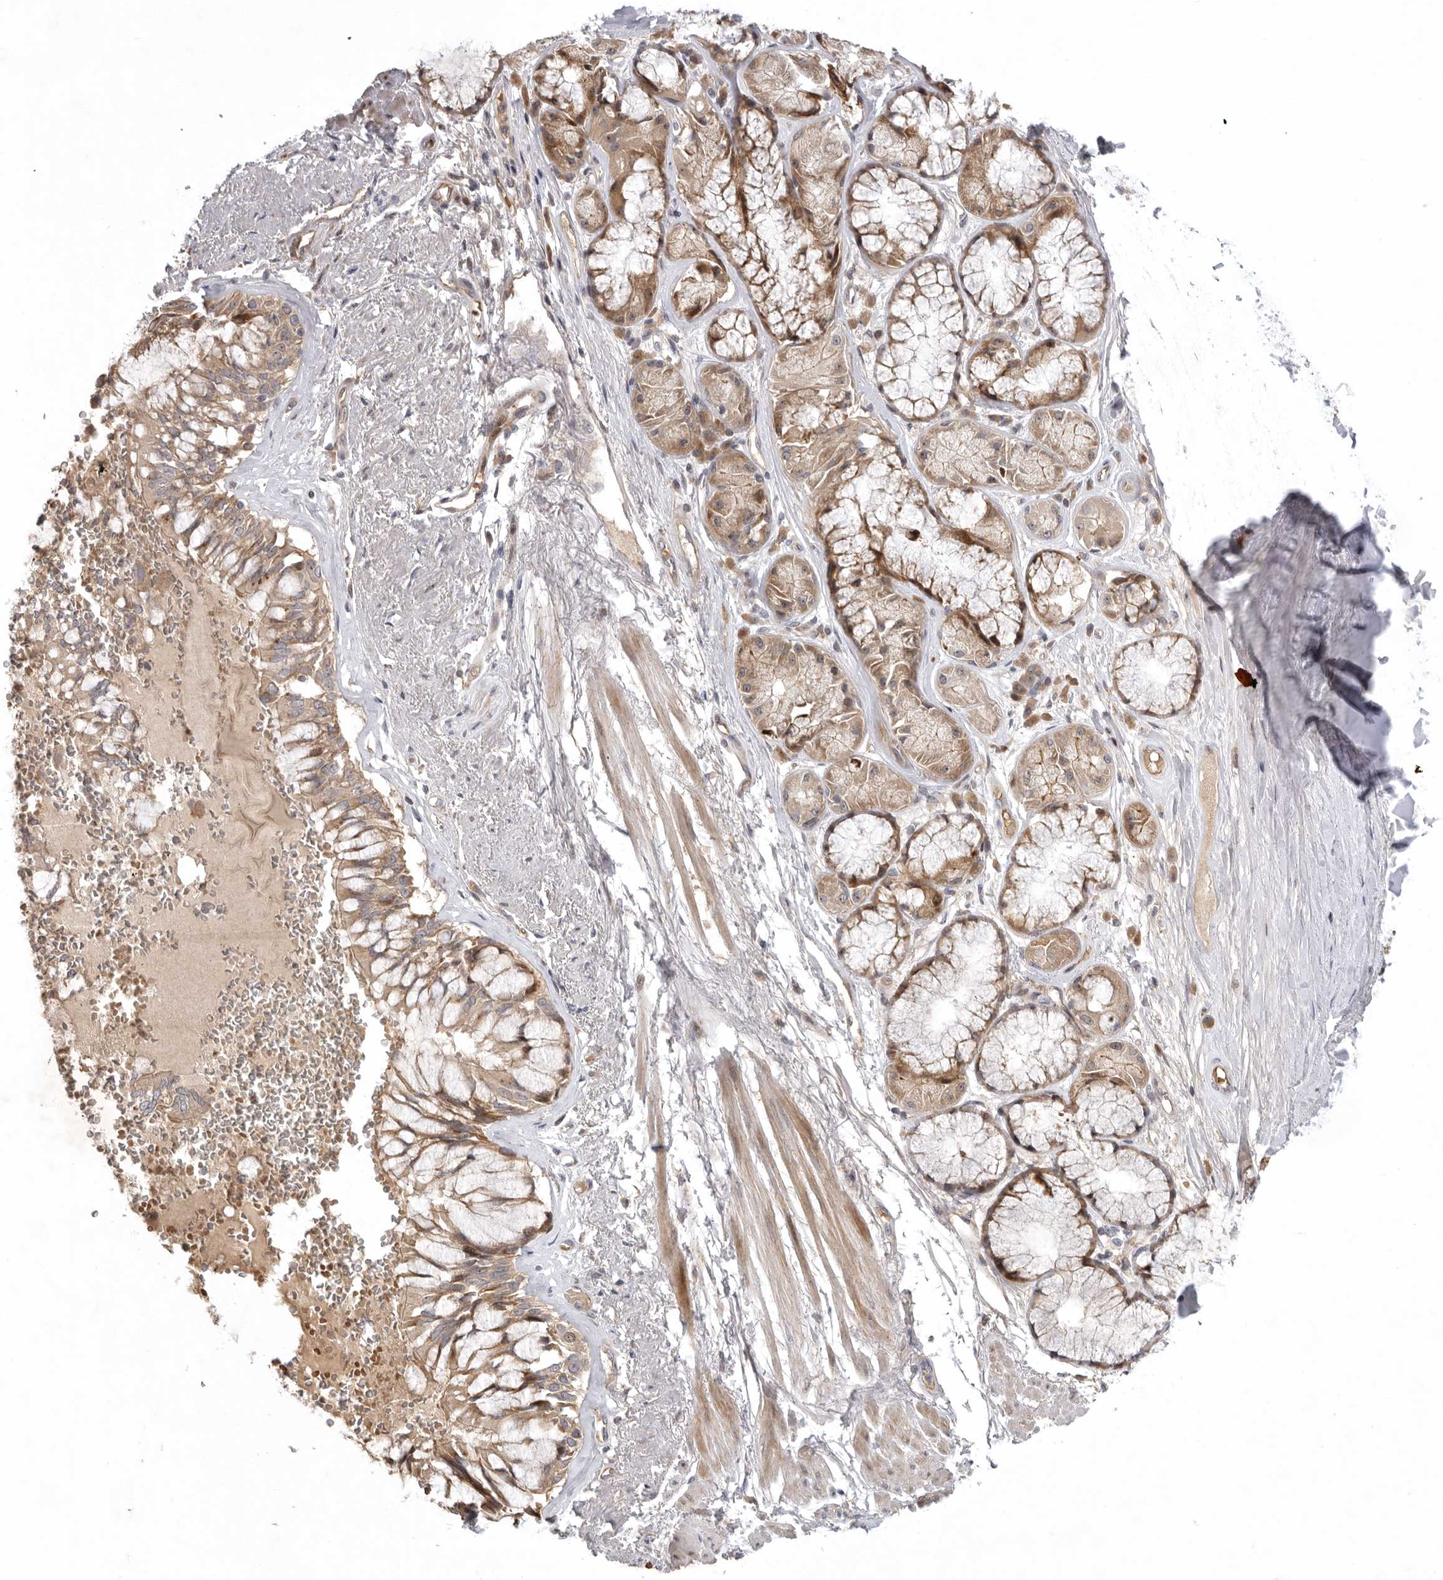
{"staining": {"intensity": "weak", "quantity": ">75%", "location": "cytoplasmic/membranous"}, "tissue": "adipose tissue", "cell_type": "Adipocytes", "image_type": "normal", "snomed": [{"axis": "morphology", "description": "Normal tissue, NOS"}, {"axis": "topography", "description": "Bronchus"}], "caption": "Normal adipose tissue was stained to show a protein in brown. There is low levels of weak cytoplasmic/membranous expression in about >75% of adipocytes.", "gene": "KIF2B", "patient": {"sex": "male", "age": 66}}